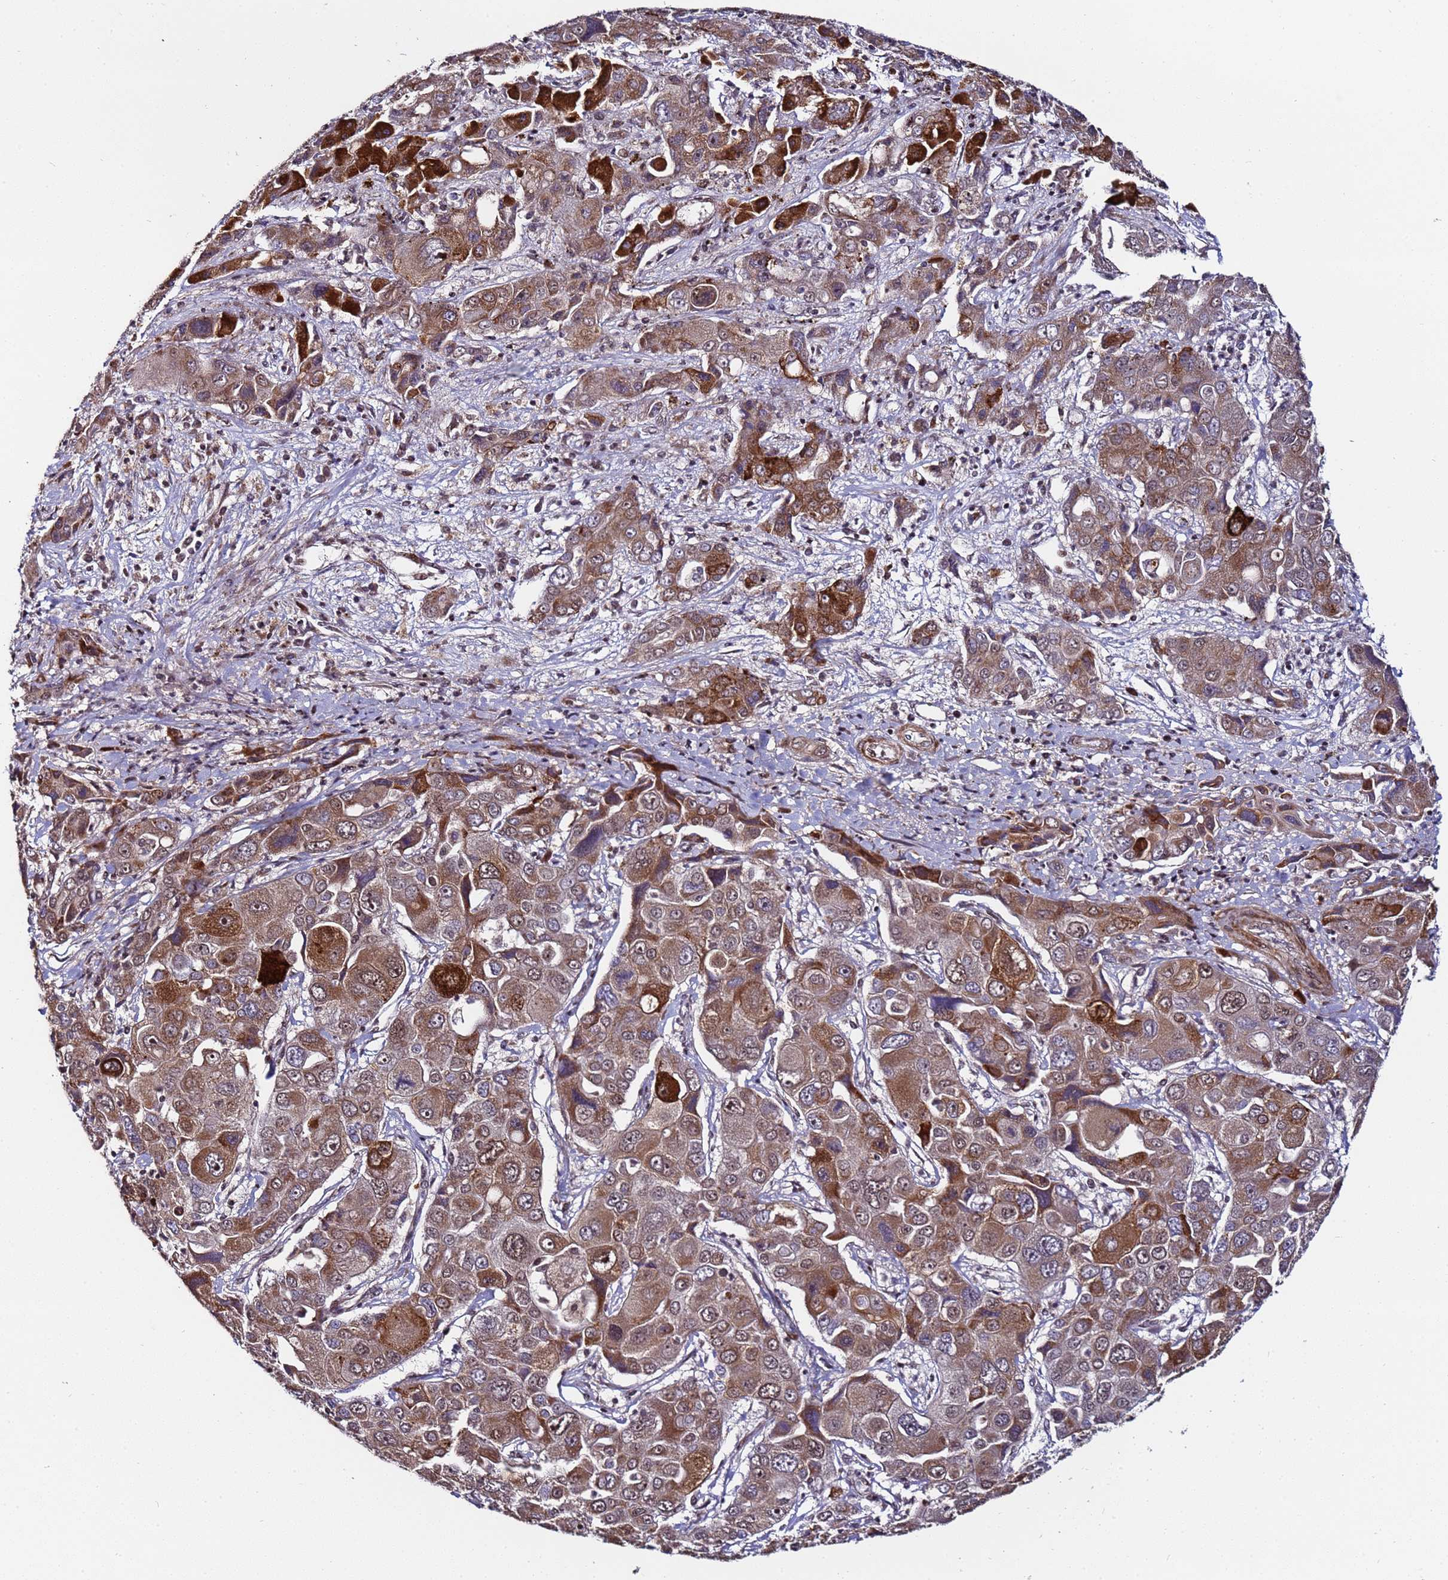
{"staining": {"intensity": "moderate", "quantity": ">75%", "location": "cytoplasmic/membranous"}, "tissue": "liver cancer", "cell_type": "Tumor cells", "image_type": "cancer", "snomed": [{"axis": "morphology", "description": "Cholangiocarcinoma"}, {"axis": "topography", "description": "Liver"}], "caption": "Immunohistochemistry (DAB (3,3'-diaminobenzidine)) staining of liver cholangiocarcinoma exhibits moderate cytoplasmic/membranous protein positivity in about >75% of tumor cells.", "gene": "PPM1H", "patient": {"sex": "male", "age": 67}}